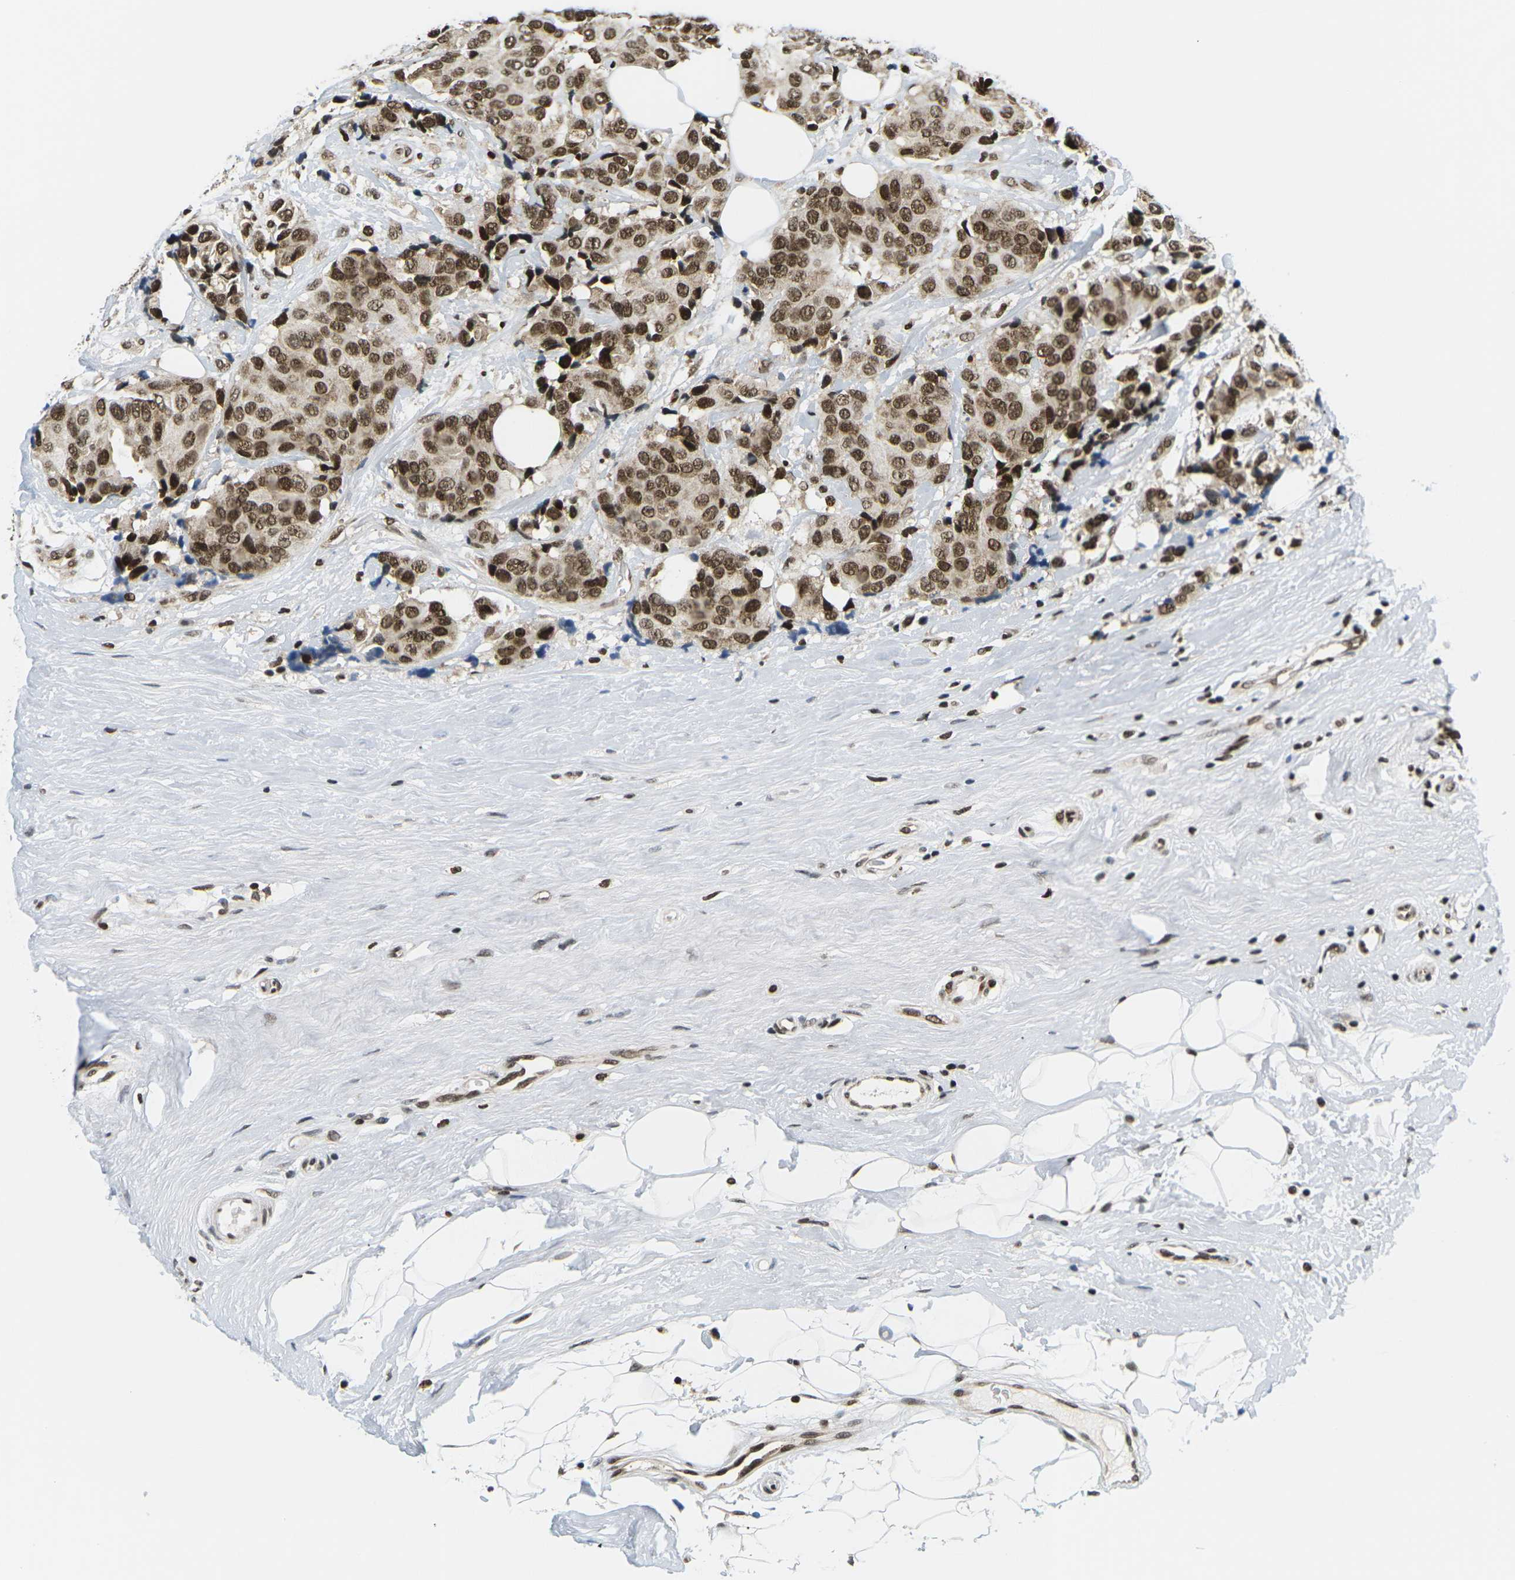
{"staining": {"intensity": "moderate", "quantity": ">75%", "location": "cytoplasmic/membranous,nuclear"}, "tissue": "breast cancer", "cell_type": "Tumor cells", "image_type": "cancer", "snomed": [{"axis": "morphology", "description": "Normal tissue, NOS"}, {"axis": "morphology", "description": "Duct carcinoma"}, {"axis": "topography", "description": "Breast"}], "caption": "IHC photomicrograph of breast cancer stained for a protein (brown), which exhibits medium levels of moderate cytoplasmic/membranous and nuclear positivity in approximately >75% of tumor cells.", "gene": "CELF1", "patient": {"sex": "female", "age": 39}}